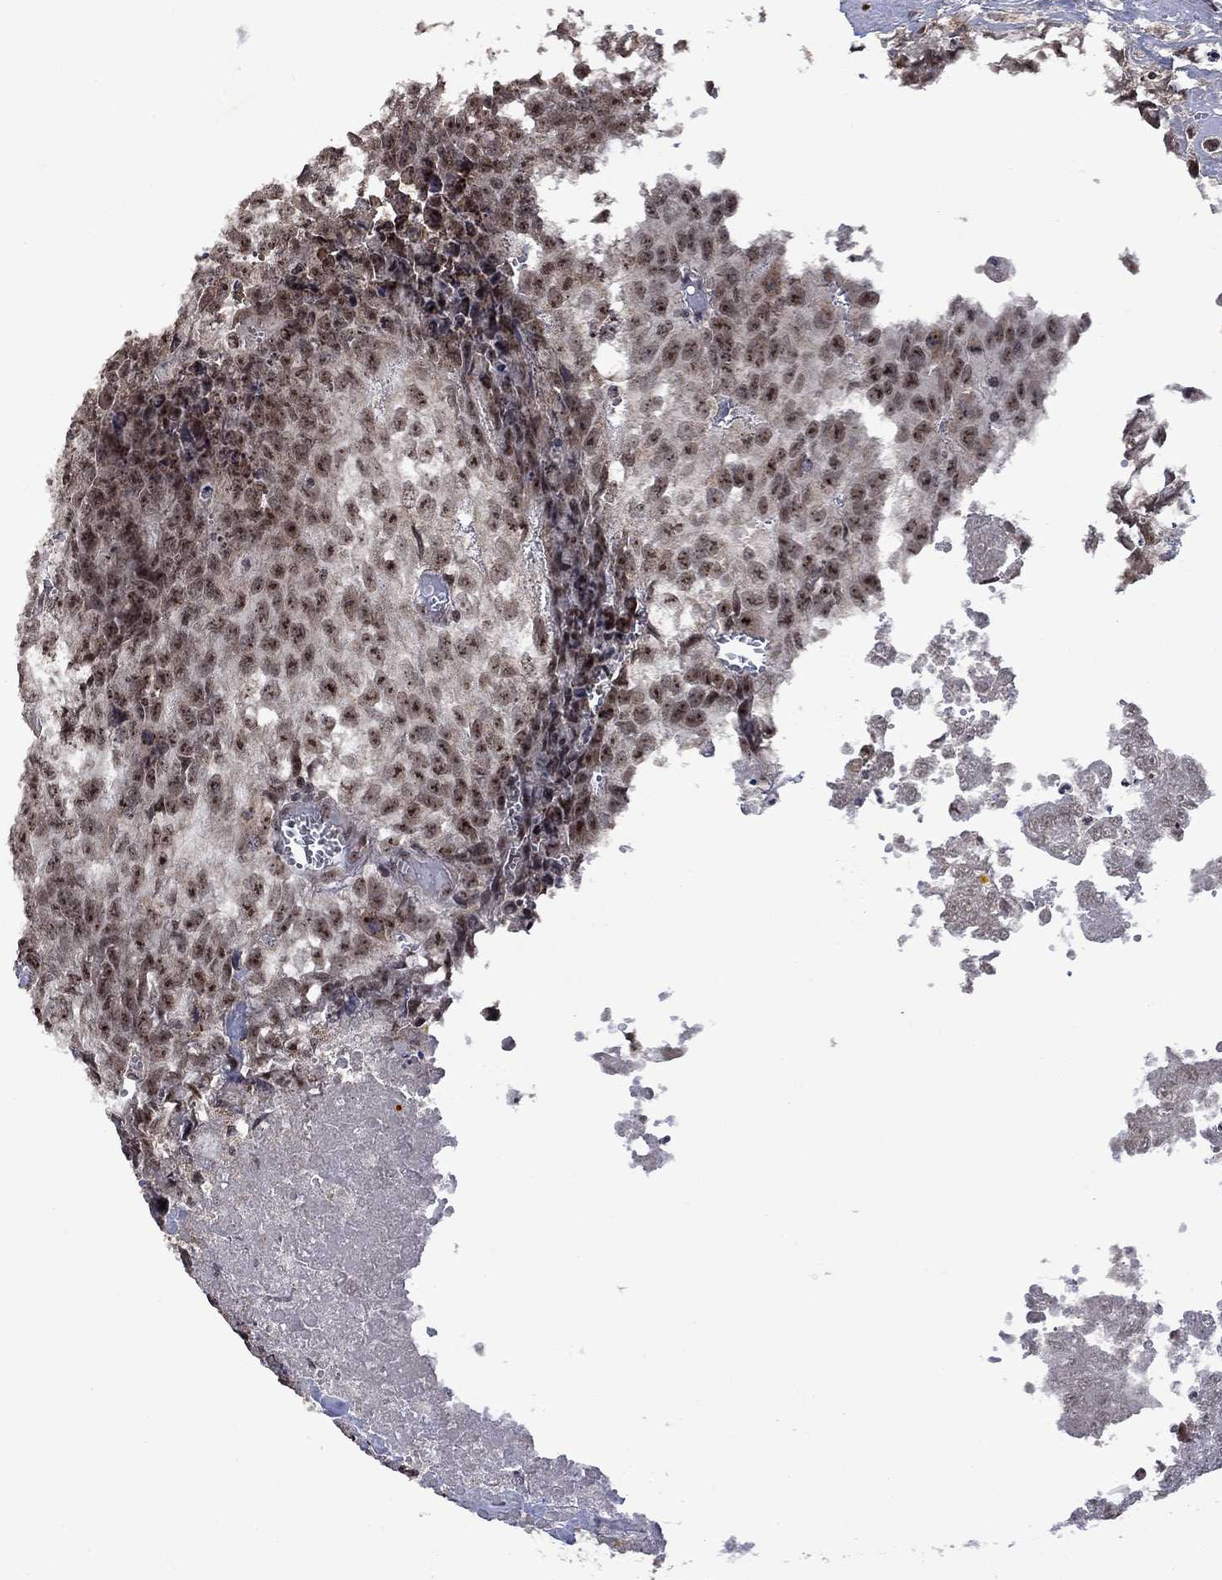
{"staining": {"intensity": "moderate", "quantity": "<25%", "location": "nuclear"}, "tissue": "testis cancer", "cell_type": "Tumor cells", "image_type": "cancer", "snomed": [{"axis": "morphology", "description": "Carcinoma, Embryonal, NOS"}, {"axis": "morphology", "description": "Teratoma, malignant, NOS"}, {"axis": "topography", "description": "Testis"}], "caption": "Moderate nuclear expression for a protein is identified in about <25% of tumor cells of testis cancer using immunohistochemistry (IHC).", "gene": "FBL", "patient": {"sex": "male", "age": 24}}